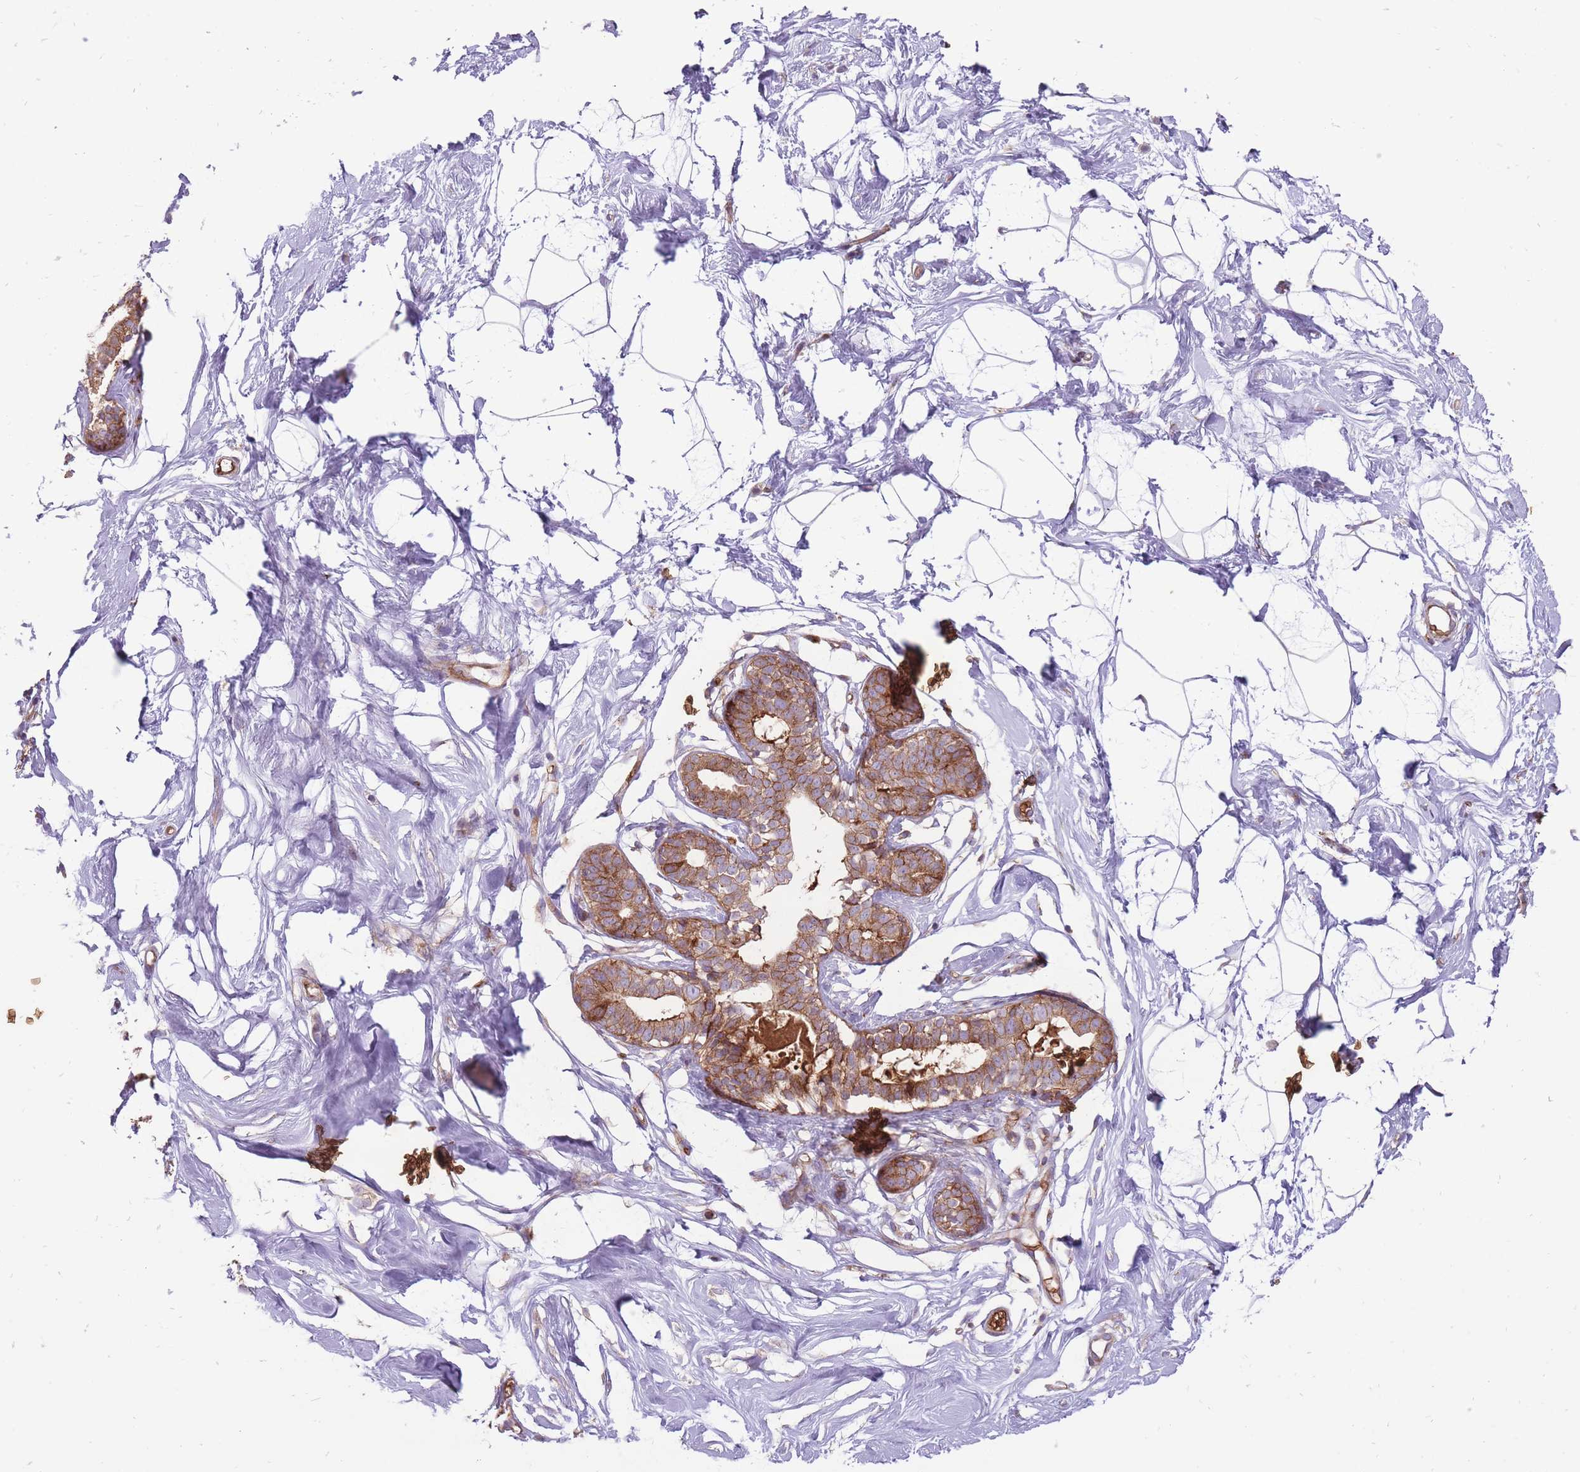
{"staining": {"intensity": "negative", "quantity": "none", "location": "none"}, "tissue": "breast", "cell_type": "Adipocytes", "image_type": "normal", "snomed": [{"axis": "morphology", "description": "Normal tissue, NOS"}, {"axis": "morphology", "description": "Adenoma, NOS"}, {"axis": "topography", "description": "Breast"}], "caption": "Human breast stained for a protein using immunohistochemistry (IHC) reveals no expression in adipocytes.", "gene": "ANKRD10", "patient": {"sex": "female", "age": 23}}